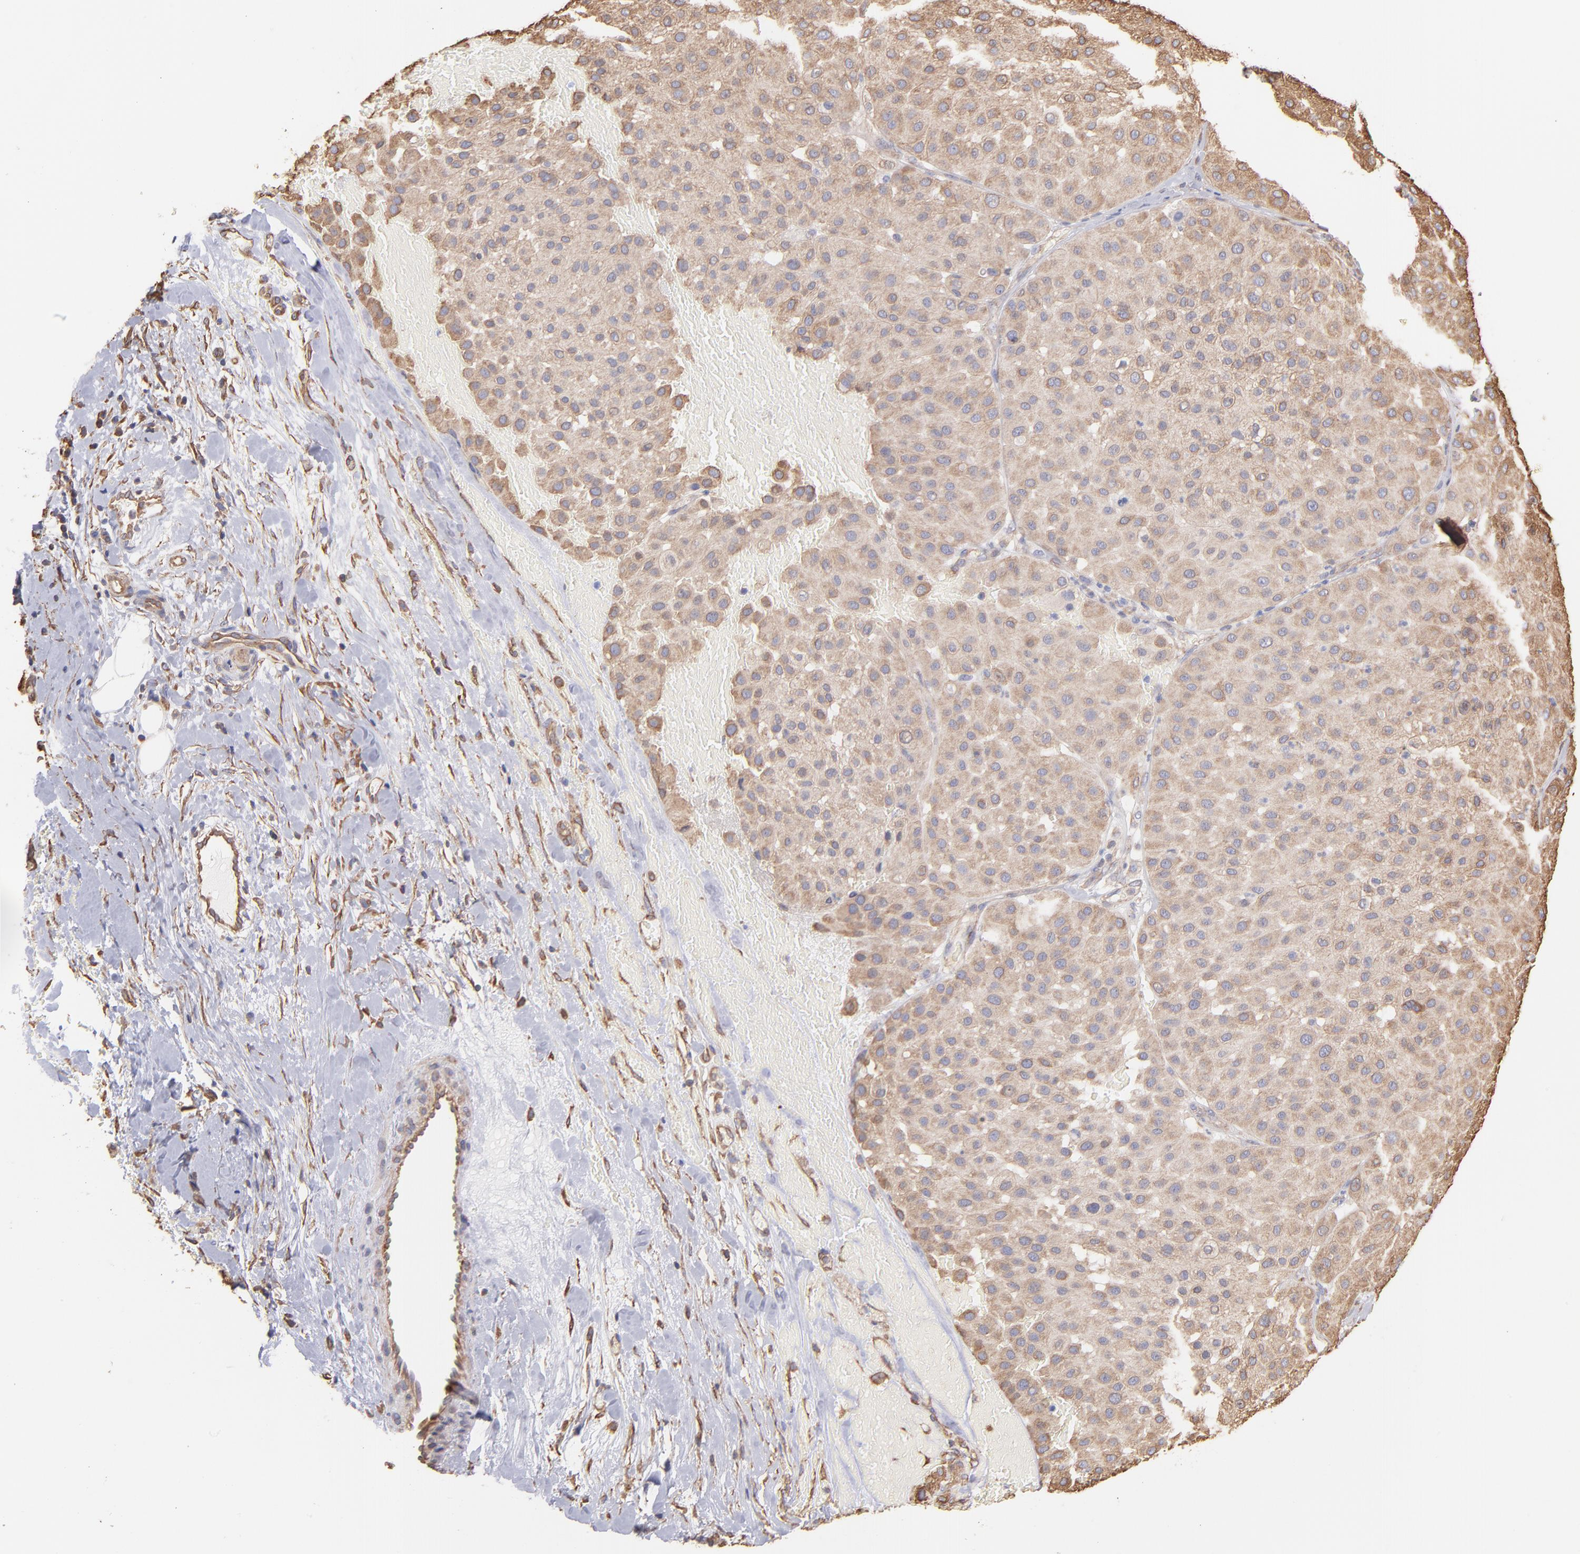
{"staining": {"intensity": "weak", "quantity": ">75%", "location": "cytoplasmic/membranous"}, "tissue": "melanoma", "cell_type": "Tumor cells", "image_type": "cancer", "snomed": [{"axis": "morphology", "description": "Normal tissue, NOS"}, {"axis": "morphology", "description": "Malignant melanoma, Metastatic site"}, {"axis": "topography", "description": "Skin"}], "caption": "Protein expression analysis of melanoma demonstrates weak cytoplasmic/membranous staining in about >75% of tumor cells.", "gene": "PLEC", "patient": {"sex": "male", "age": 41}}